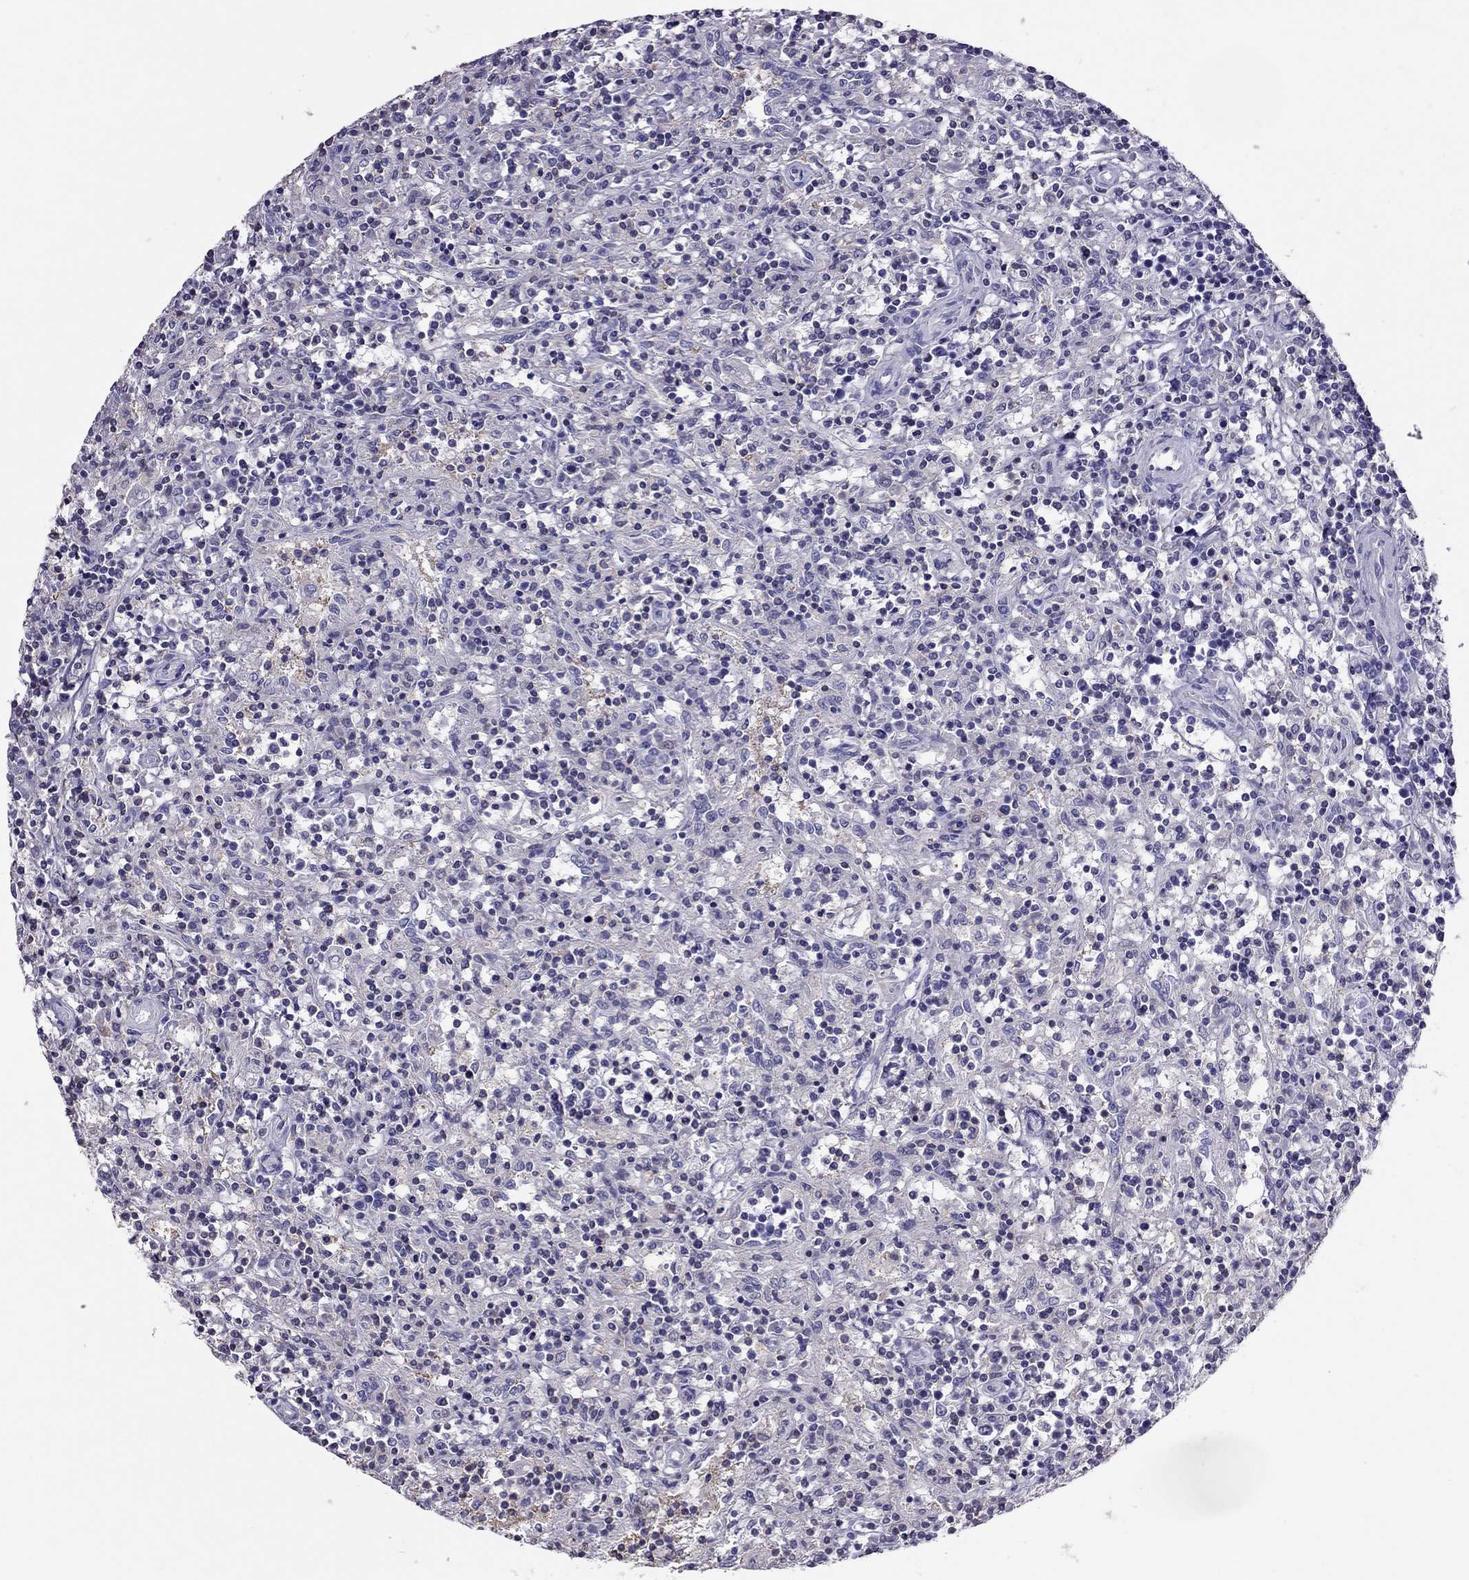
{"staining": {"intensity": "negative", "quantity": "none", "location": "none"}, "tissue": "lymphoma", "cell_type": "Tumor cells", "image_type": "cancer", "snomed": [{"axis": "morphology", "description": "Malignant lymphoma, non-Hodgkin's type, Low grade"}, {"axis": "topography", "description": "Spleen"}], "caption": "A photomicrograph of human low-grade malignant lymphoma, non-Hodgkin's type is negative for staining in tumor cells.", "gene": "TEX22", "patient": {"sex": "male", "age": 62}}